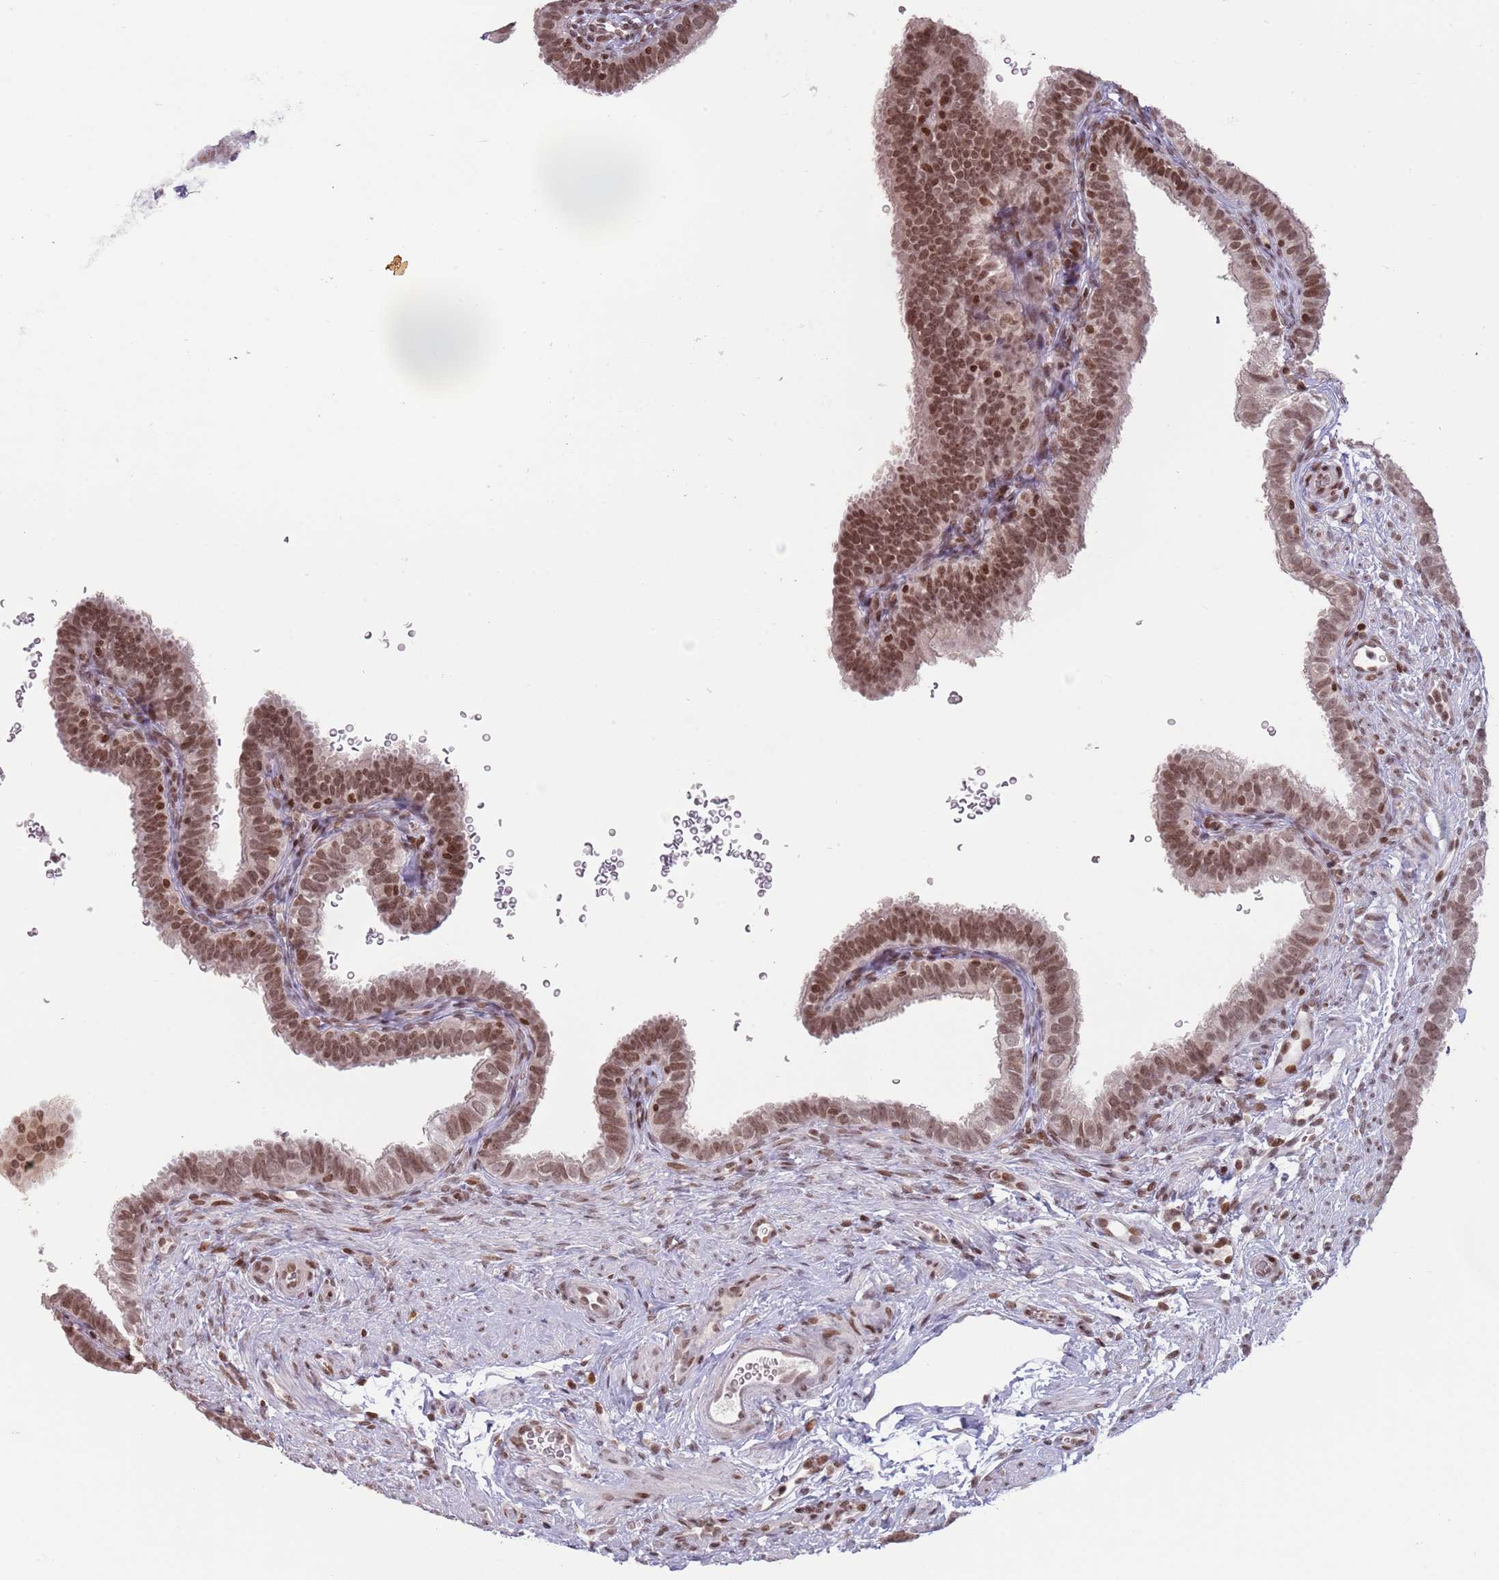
{"staining": {"intensity": "moderate", "quantity": ">75%", "location": "nuclear"}, "tissue": "fallopian tube", "cell_type": "Glandular cells", "image_type": "normal", "snomed": [{"axis": "morphology", "description": "Normal tissue, NOS"}, {"axis": "topography", "description": "Fallopian tube"}], "caption": "An immunohistochemistry (IHC) photomicrograph of unremarkable tissue is shown. Protein staining in brown shows moderate nuclear positivity in fallopian tube within glandular cells.", "gene": "SH3RF3", "patient": {"sex": "female", "age": 41}}